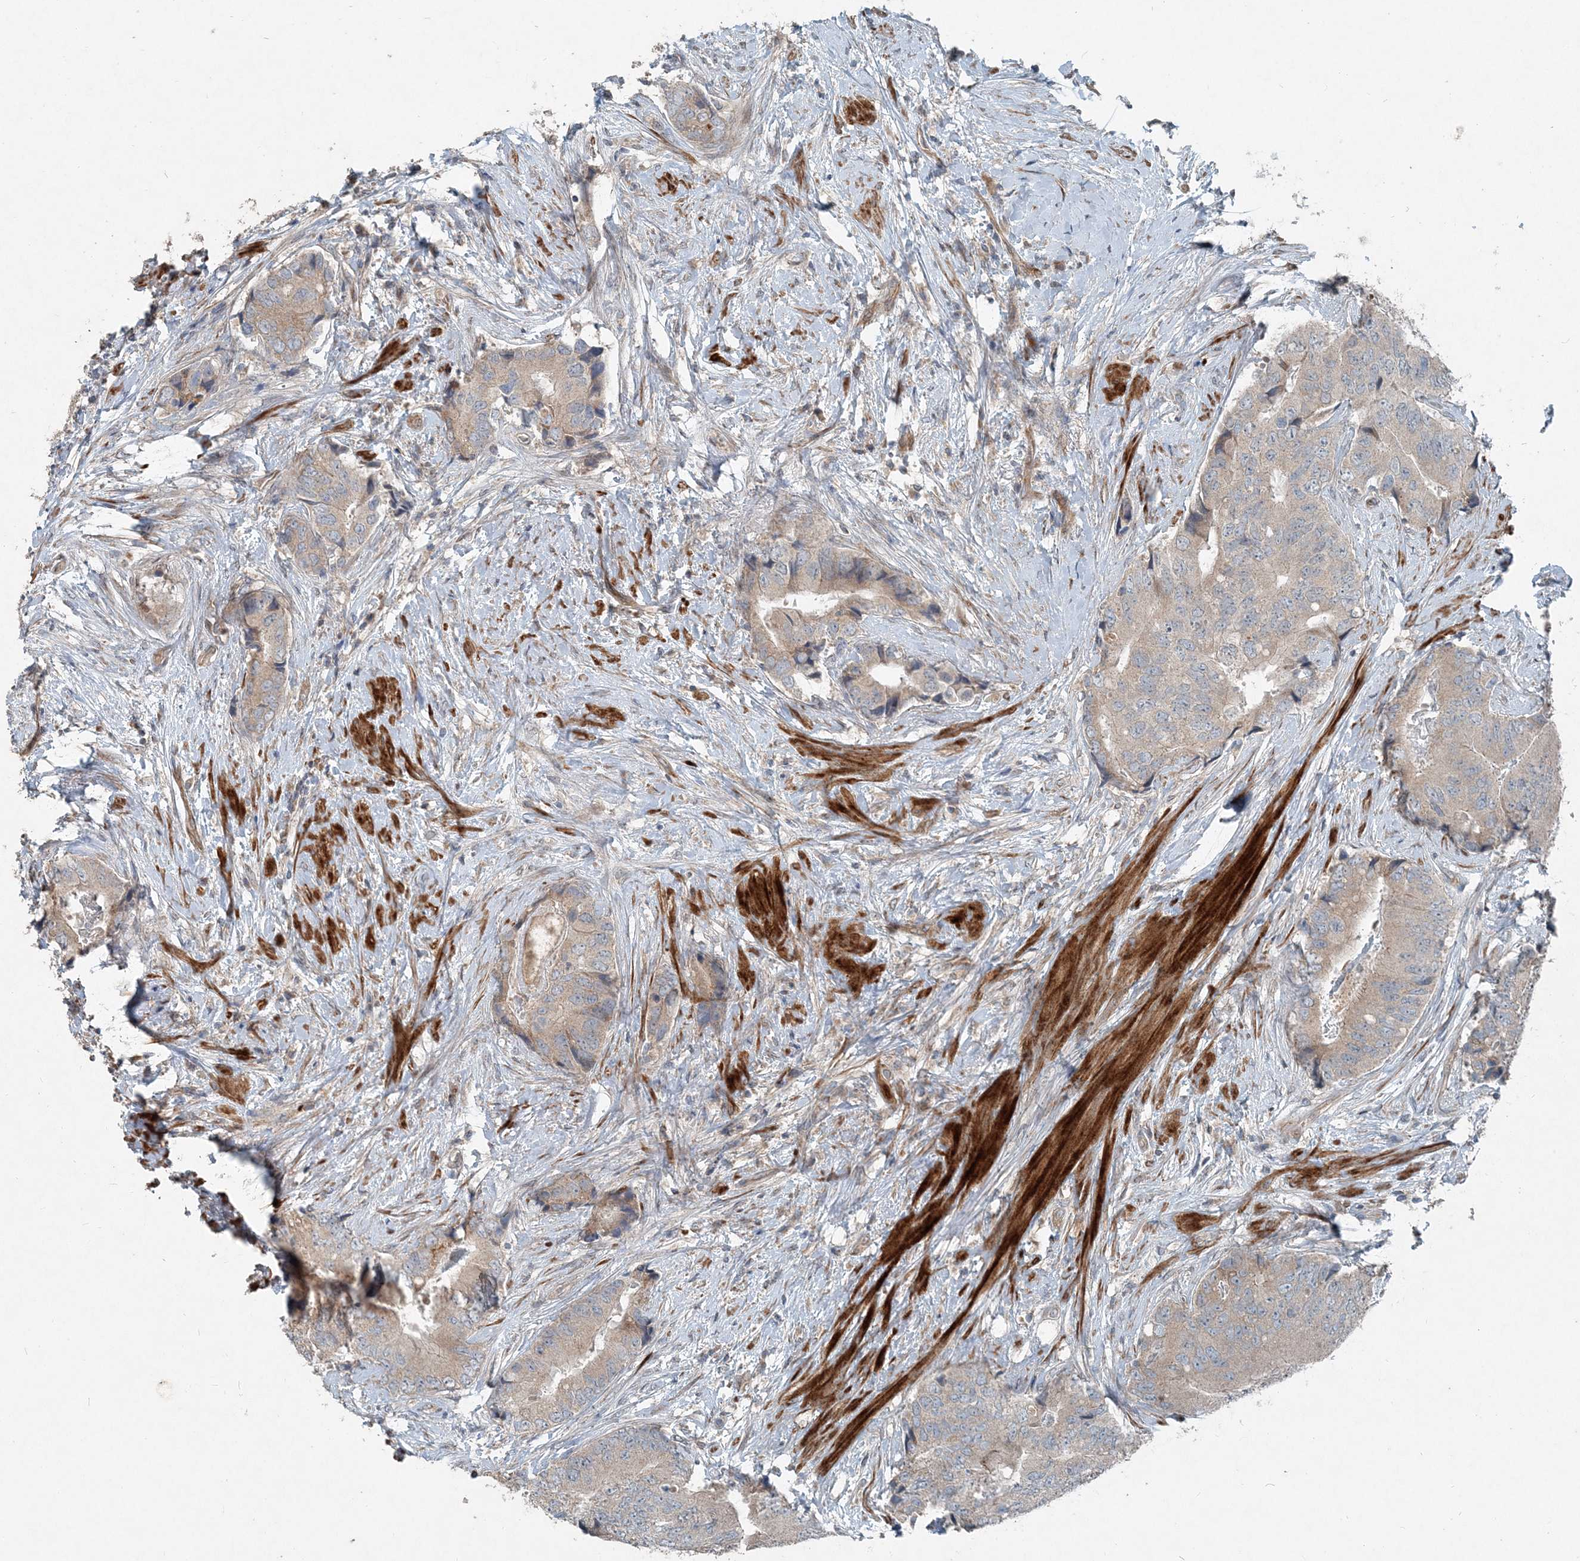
{"staining": {"intensity": "weak", "quantity": ">75%", "location": "cytoplasmic/membranous"}, "tissue": "prostate cancer", "cell_type": "Tumor cells", "image_type": "cancer", "snomed": [{"axis": "morphology", "description": "Adenocarcinoma, High grade"}, {"axis": "topography", "description": "Prostate"}], "caption": "This photomicrograph reveals IHC staining of human prostate cancer (high-grade adenocarcinoma), with low weak cytoplasmic/membranous positivity in approximately >75% of tumor cells.", "gene": "INTU", "patient": {"sex": "male", "age": 70}}